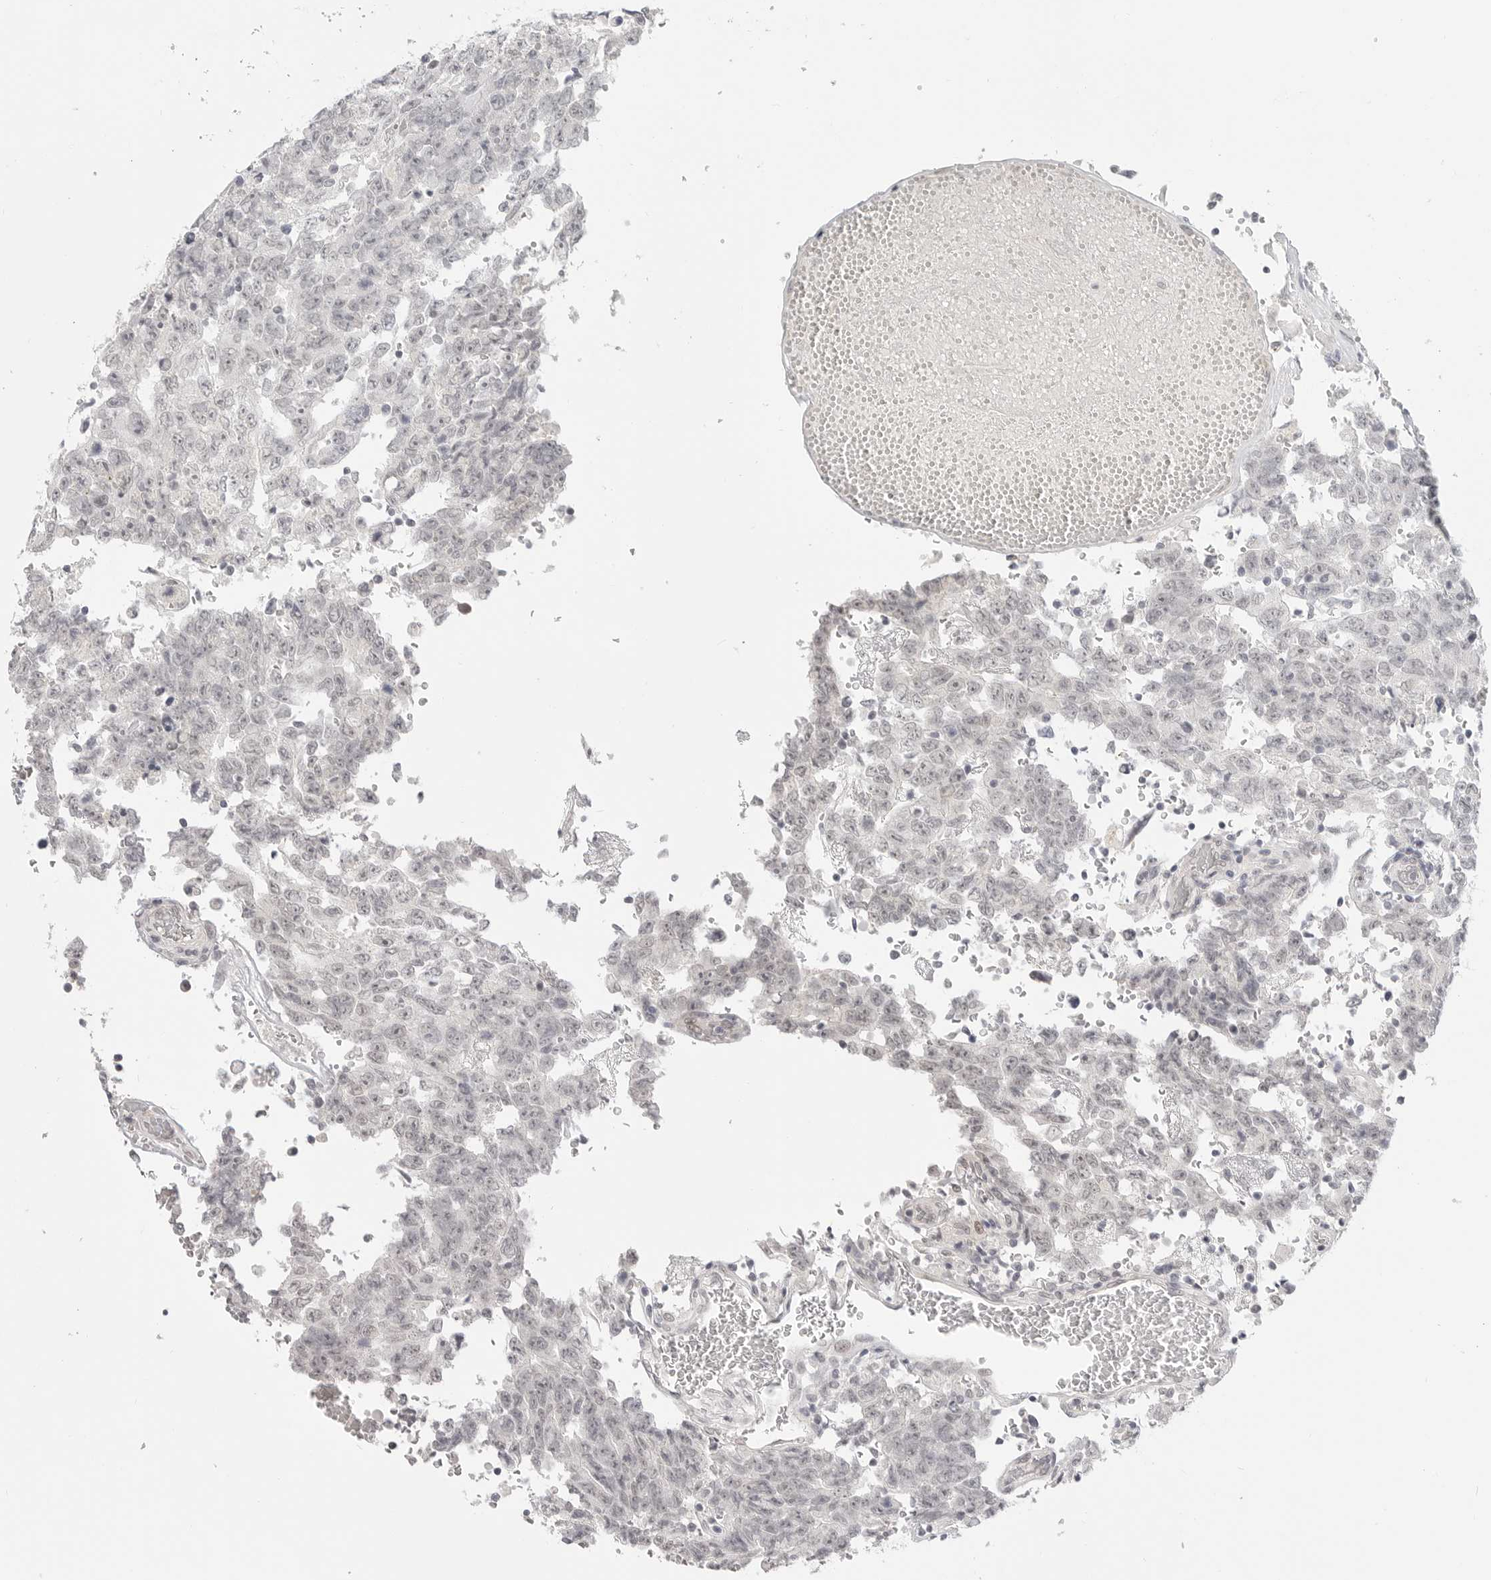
{"staining": {"intensity": "negative", "quantity": "none", "location": "none"}, "tissue": "testis cancer", "cell_type": "Tumor cells", "image_type": "cancer", "snomed": [{"axis": "morphology", "description": "Carcinoma, Embryonal, NOS"}, {"axis": "topography", "description": "Testis"}], "caption": "This photomicrograph is of embryonal carcinoma (testis) stained with IHC to label a protein in brown with the nuclei are counter-stained blue. There is no positivity in tumor cells.", "gene": "KLK11", "patient": {"sex": "male", "age": 26}}